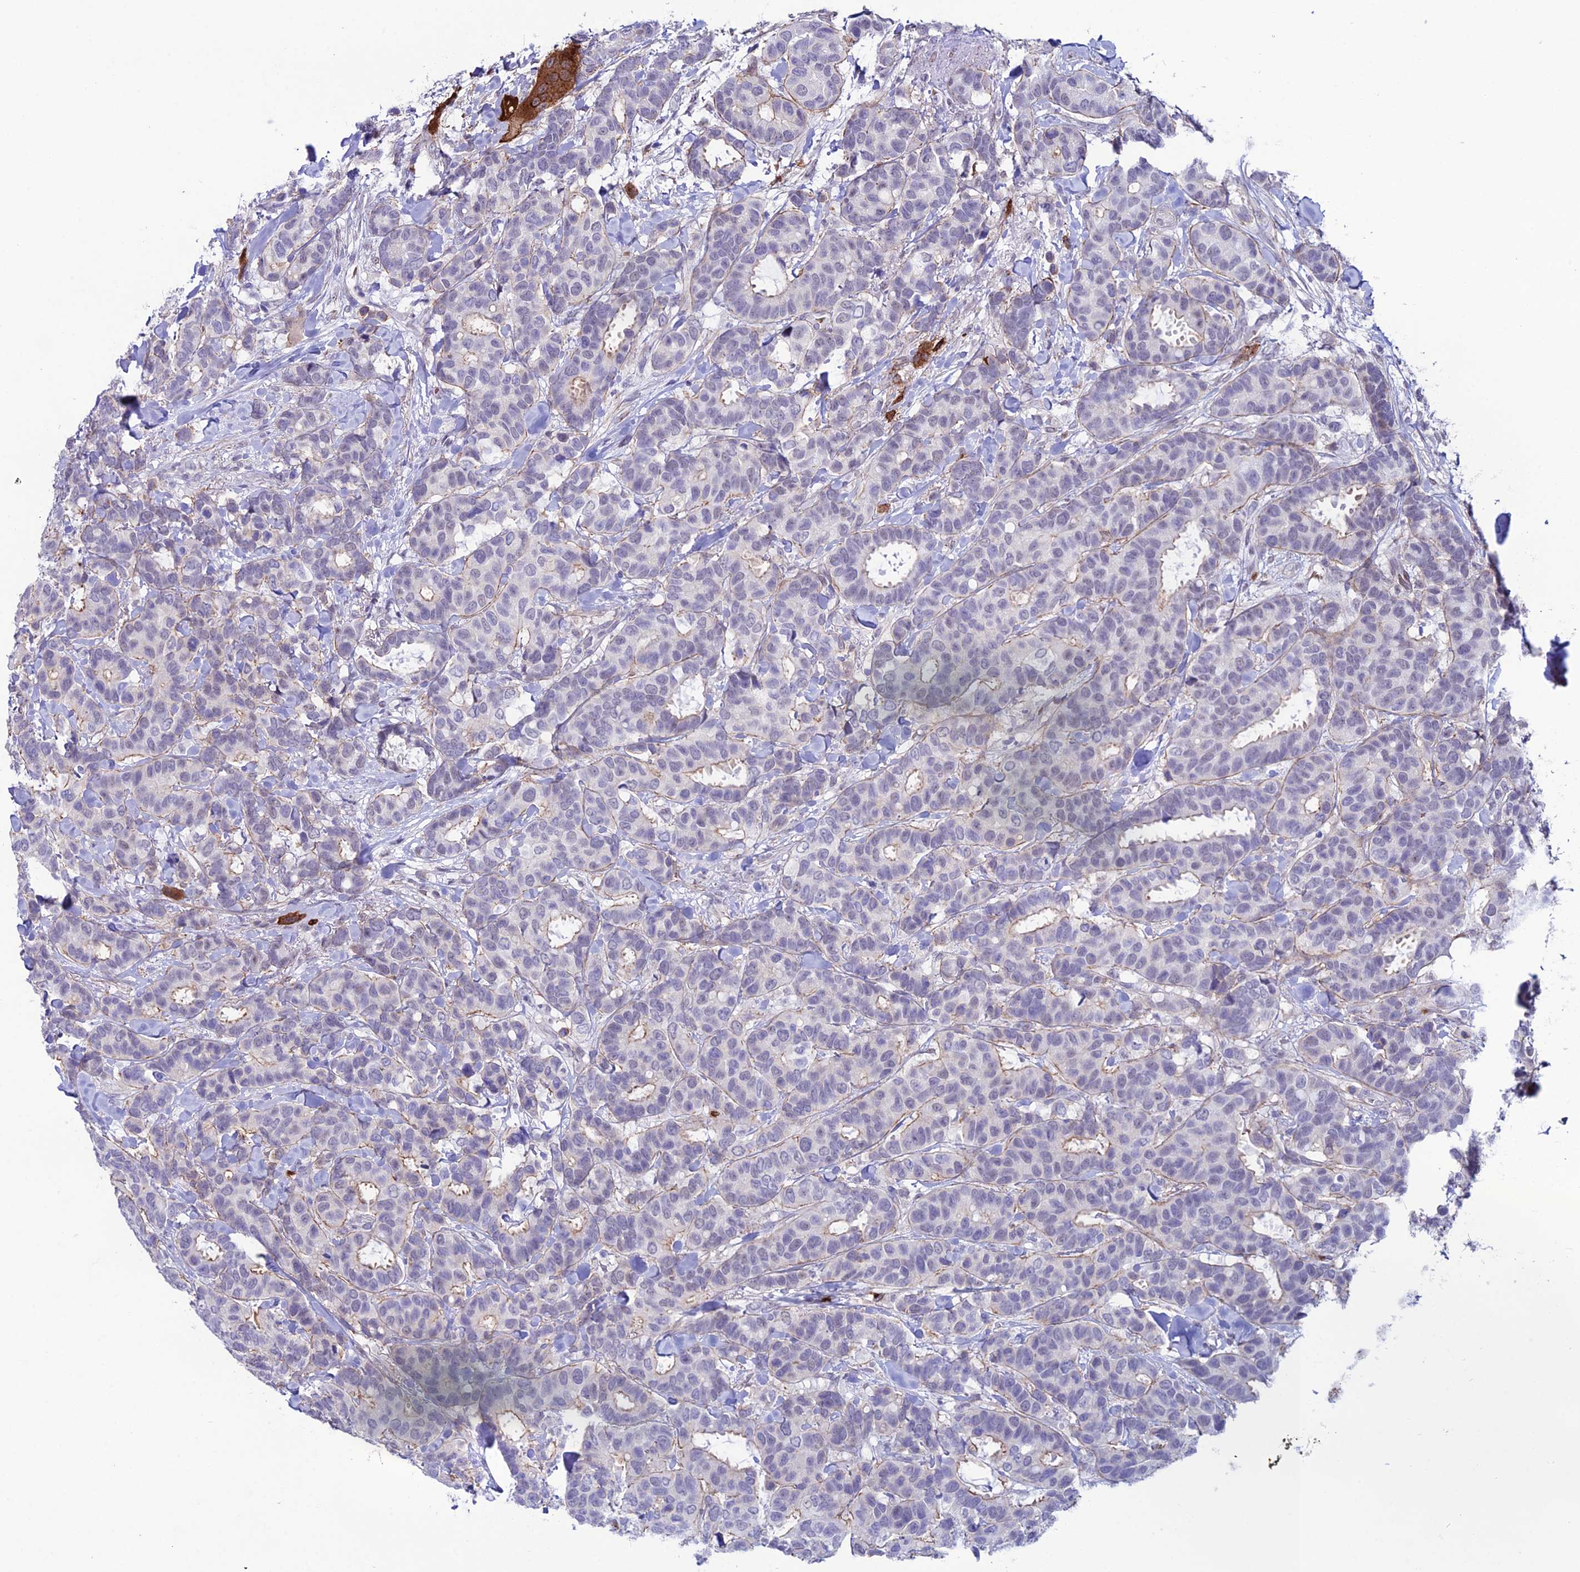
{"staining": {"intensity": "weak", "quantity": "<25%", "location": "cytoplasmic/membranous"}, "tissue": "breast cancer", "cell_type": "Tumor cells", "image_type": "cancer", "snomed": [{"axis": "morphology", "description": "Normal tissue, NOS"}, {"axis": "morphology", "description": "Duct carcinoma"}, {"axis": "topography", "description": "Breast"}], "caption": "Immunohistochemistry (IHC) image of neoplastic tissue: human breast cancer (infiltrating ductal carcinoma) stained with DAB reveals no significant protein positivity in tumor cells.", "gene": "COL6A6", "patient": {"sex": "female", "age": 87}}